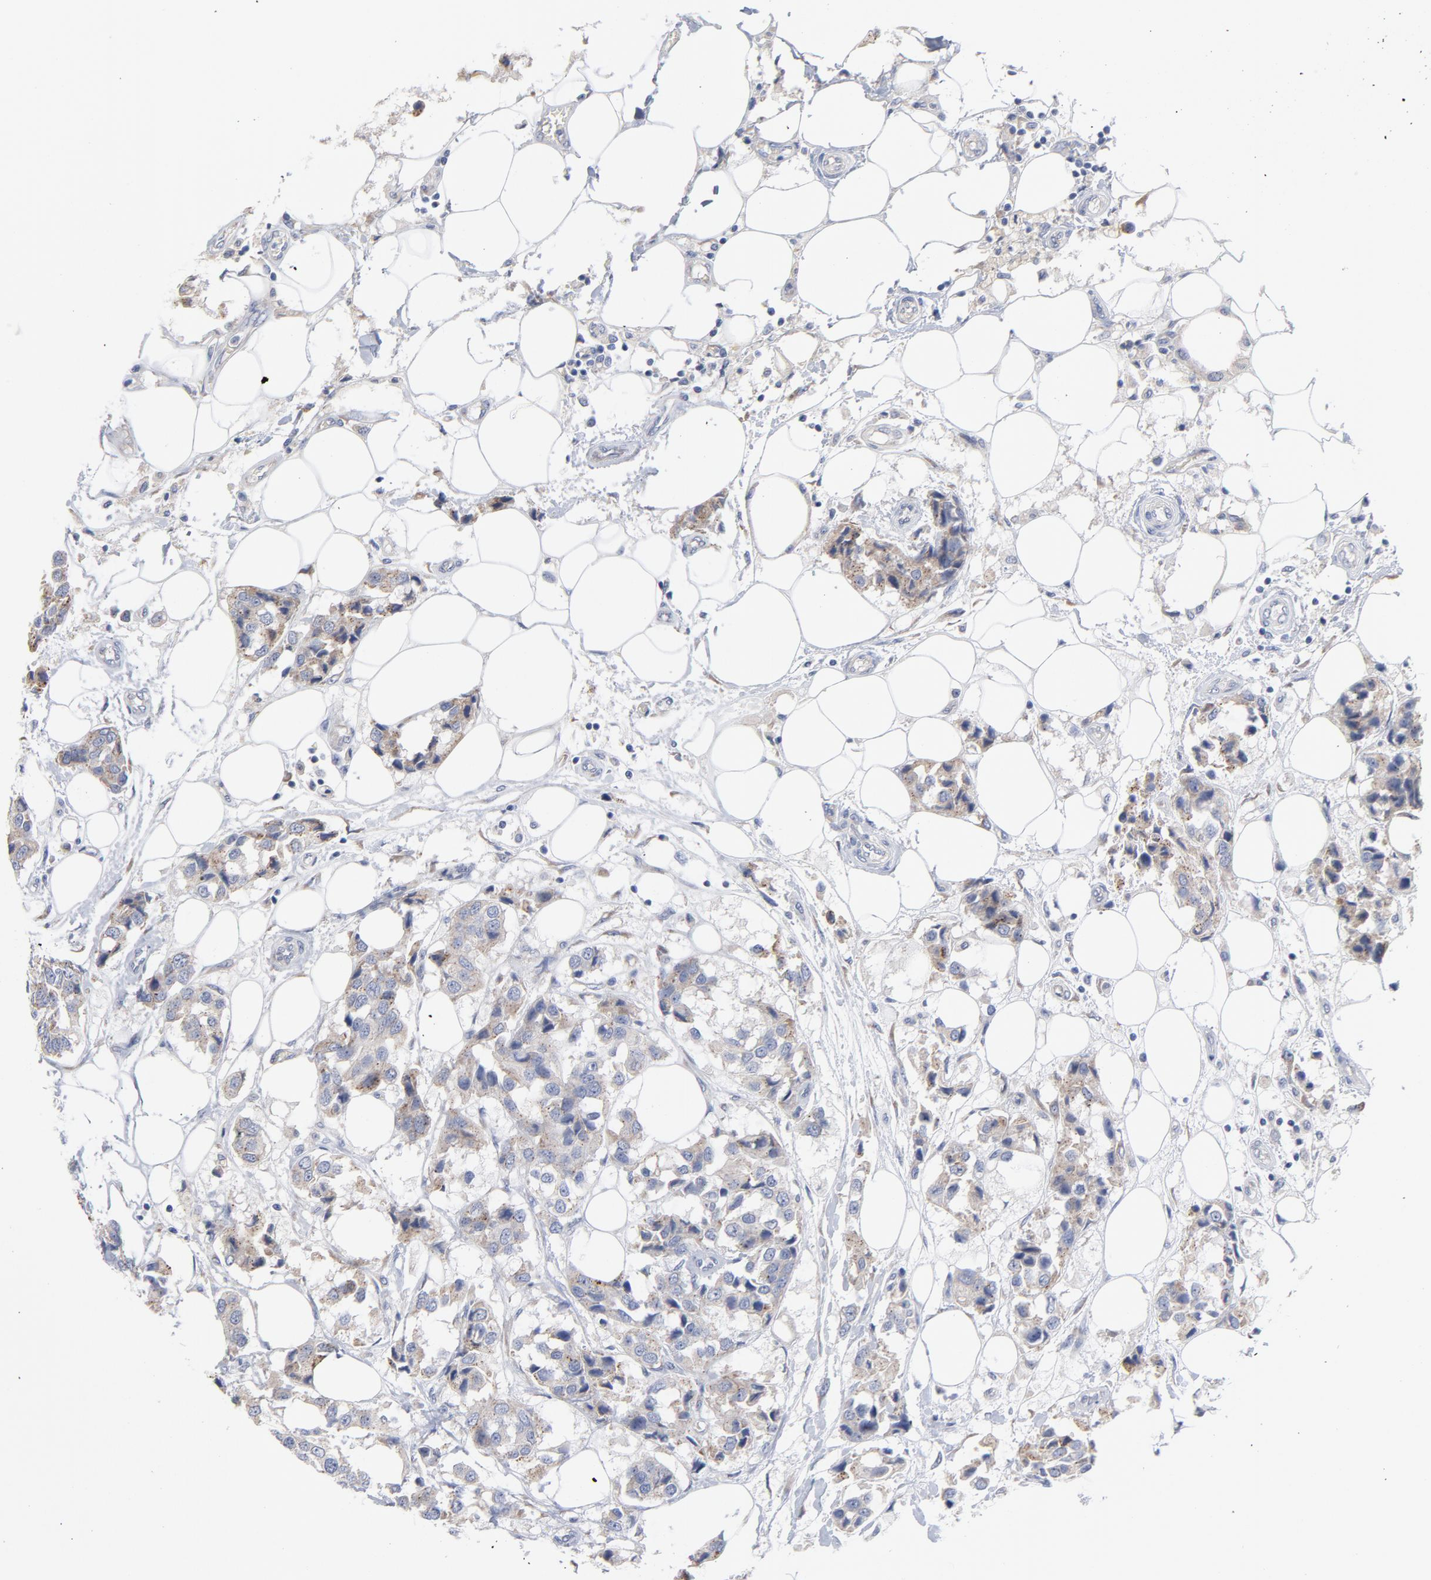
{"staining": {"intensity": "weak", "quantity": ">75%", "location": "cytoplasmic/membranous"}, "tissue": "breast cancer", "cell_type": "Tumor cells", "image_type": "cancer", "snomed": [{"axis": "morphology", "description": "Duct carcinoma"}, {"axis": "topography", "description": "Breast"}], "caption": "A brown stain highlights weak cytoplasmic/membranous expression of a protein in human breast intraductal carcinoma tumor cells.", "gene": "CPE", "patient": {"sex": "female", "age": 80}}